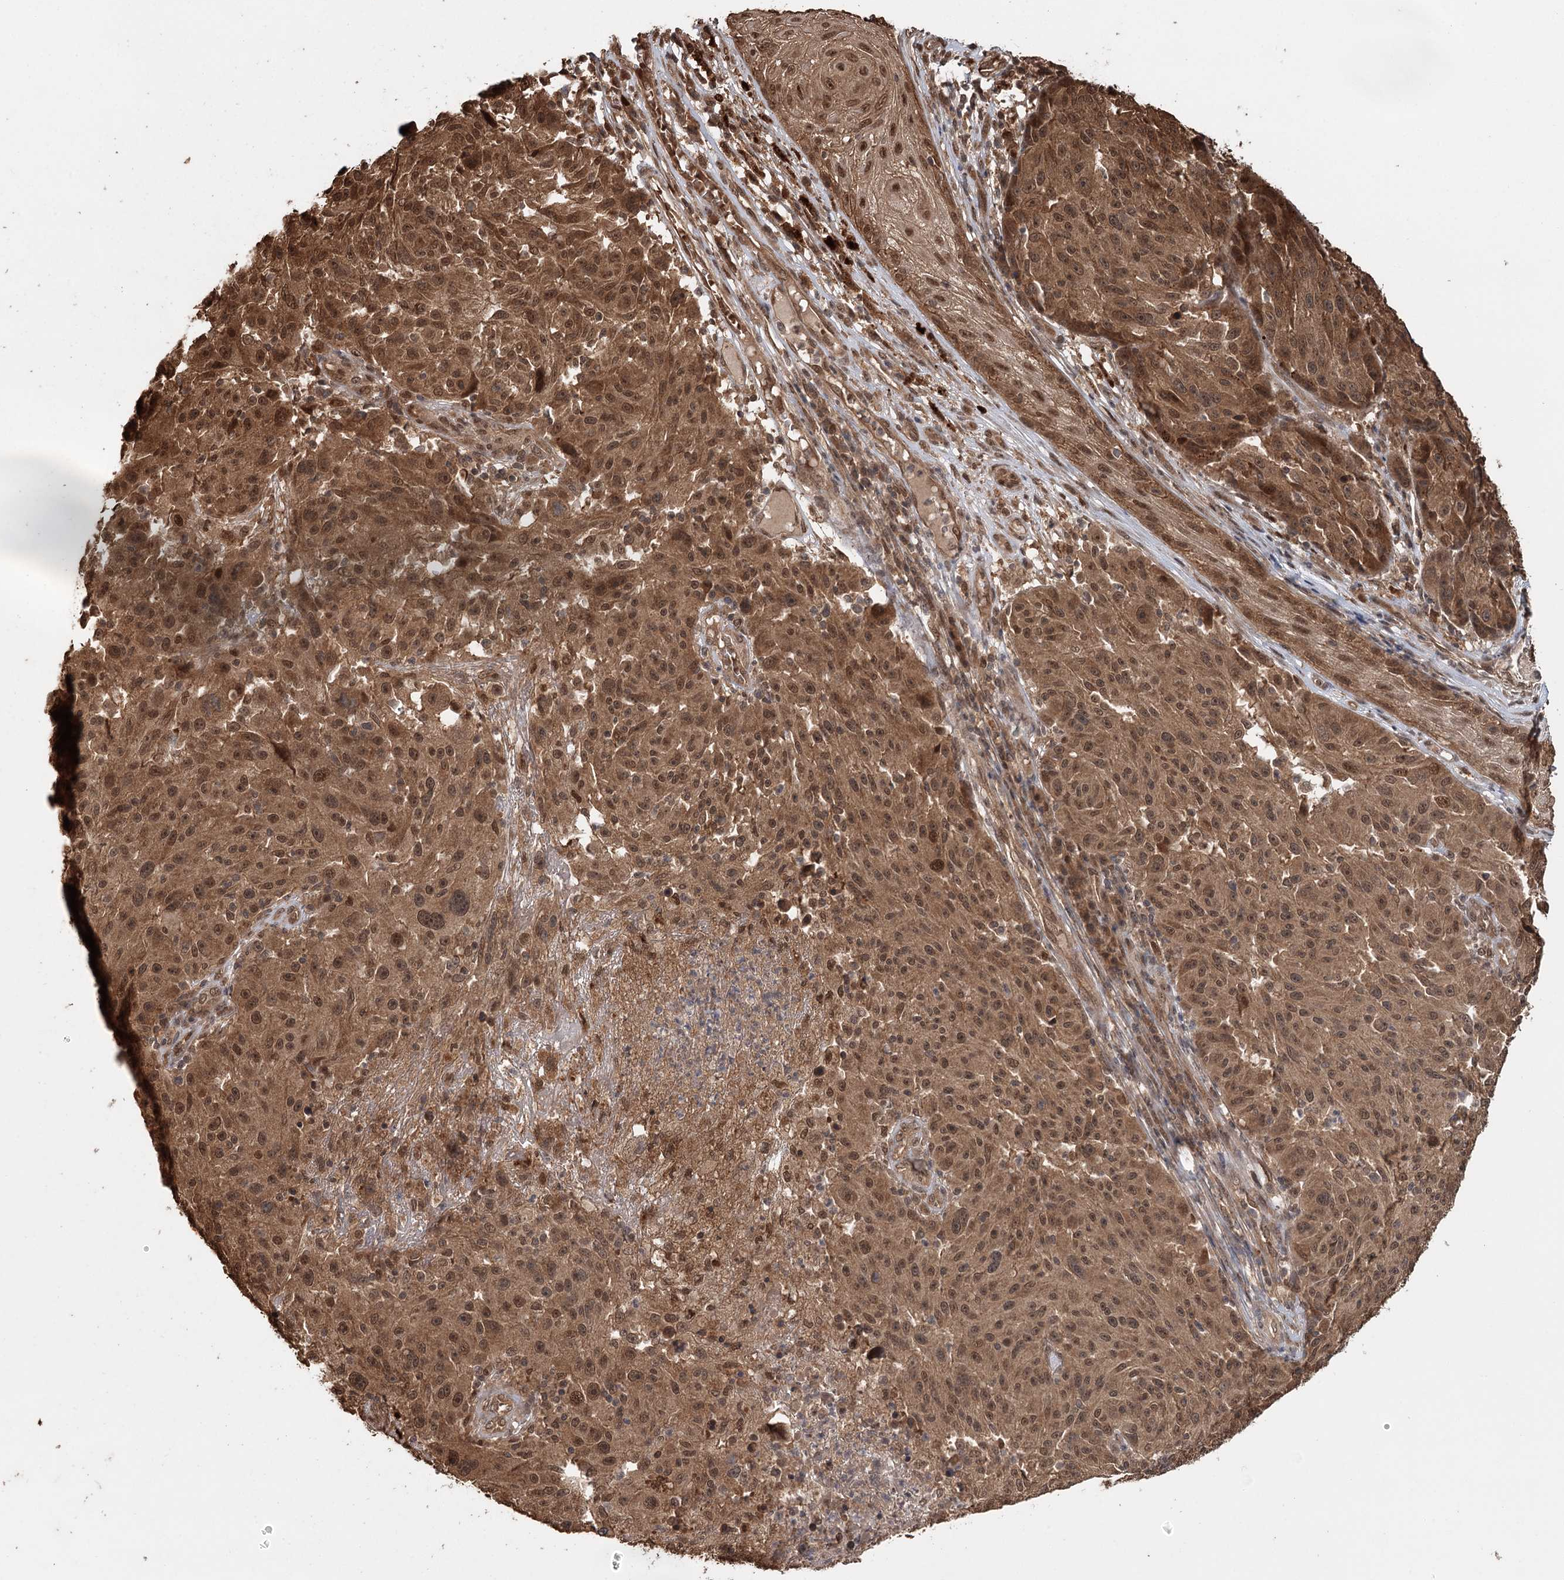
{"staining": {"intensity": "moderate", "quantity": ">75%", "location": "cytoplasmic/membranous,nuclear"}, "tissue": "melanoma", "cell_type": "Tumor cells", "image_type": "cancer", "snomed": [{"axis": "morphology", "description": "Malignant melanoma, NOS"}, {"axis": "topography", "description": "Skin"}], "caption": "DAB (3,3'-diaminobenzidine) immunohistochemical staining of melanoma shows moderate cytoplasmic/membranous and nuclear protein expression in approximately >75% of tumor cells. The protein is shown in brown color, while the nuclei are stained blue.", "gene": "N6AMT1", "patient": {"sex": "male", "age": 53}}